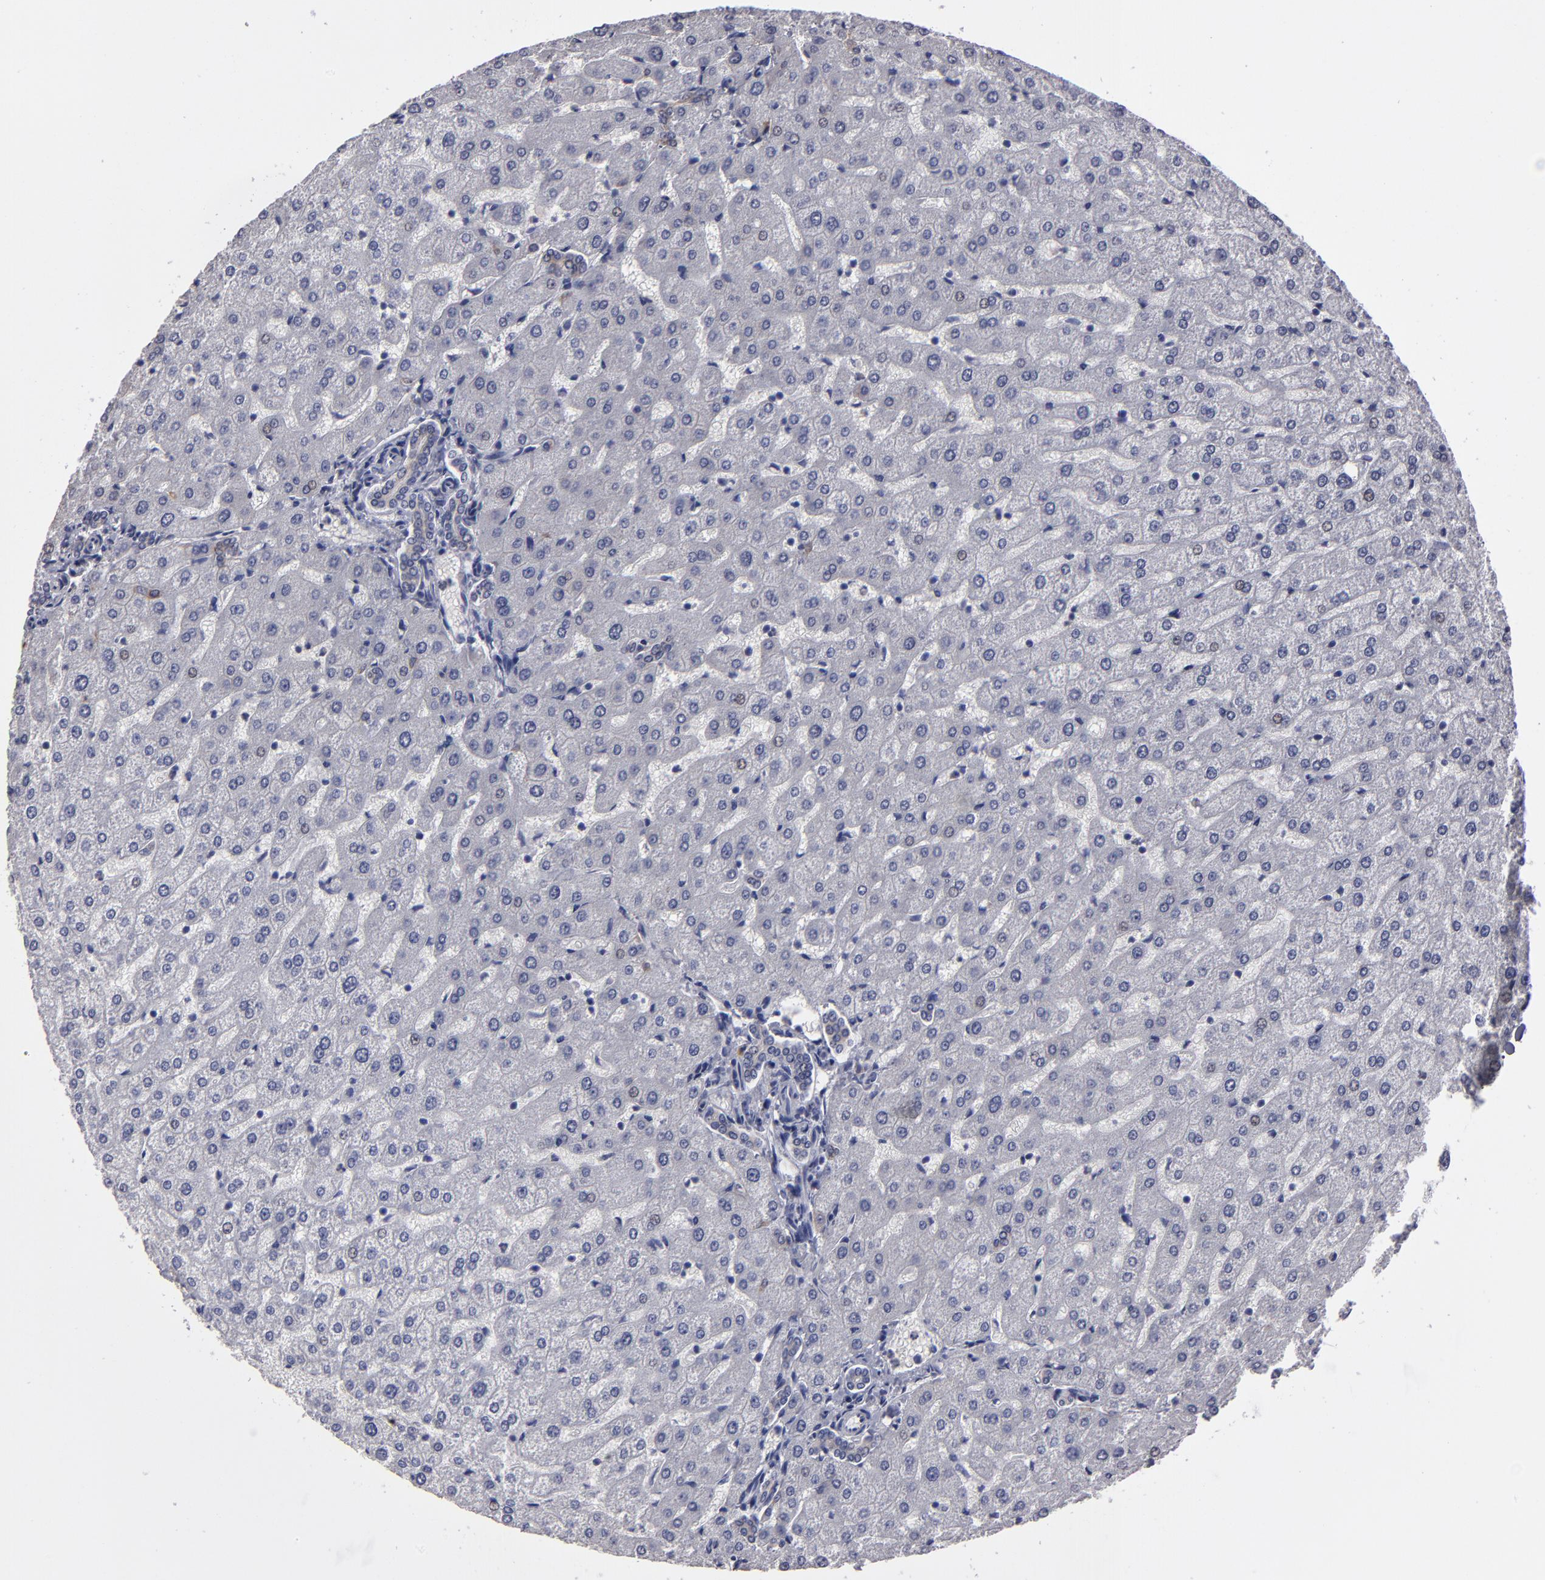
{"staining": {"intensity": "weak", "quantity": ">75%", "location": "cytoplasmic/membranous"}, "tissue": "liver", "cell_type": "Cholangiocytes", "image_type": "normal", "snomed": [{"axis": "morphology", "description": "Normal tissue, NOS"}, {"axis": "morphology", "description": "Fibrosis, NOS"}, {"axis": "topography", "description": "Liver"}], "caption": "Immunohistochemistry (IHC) of normal liver exhibits low levels of weak cytoplasmic/membranous staining in approximately >75% of cholangiocytes.", "gene": "ZNF175", "patient": {"sex": "female", "age": 29}}